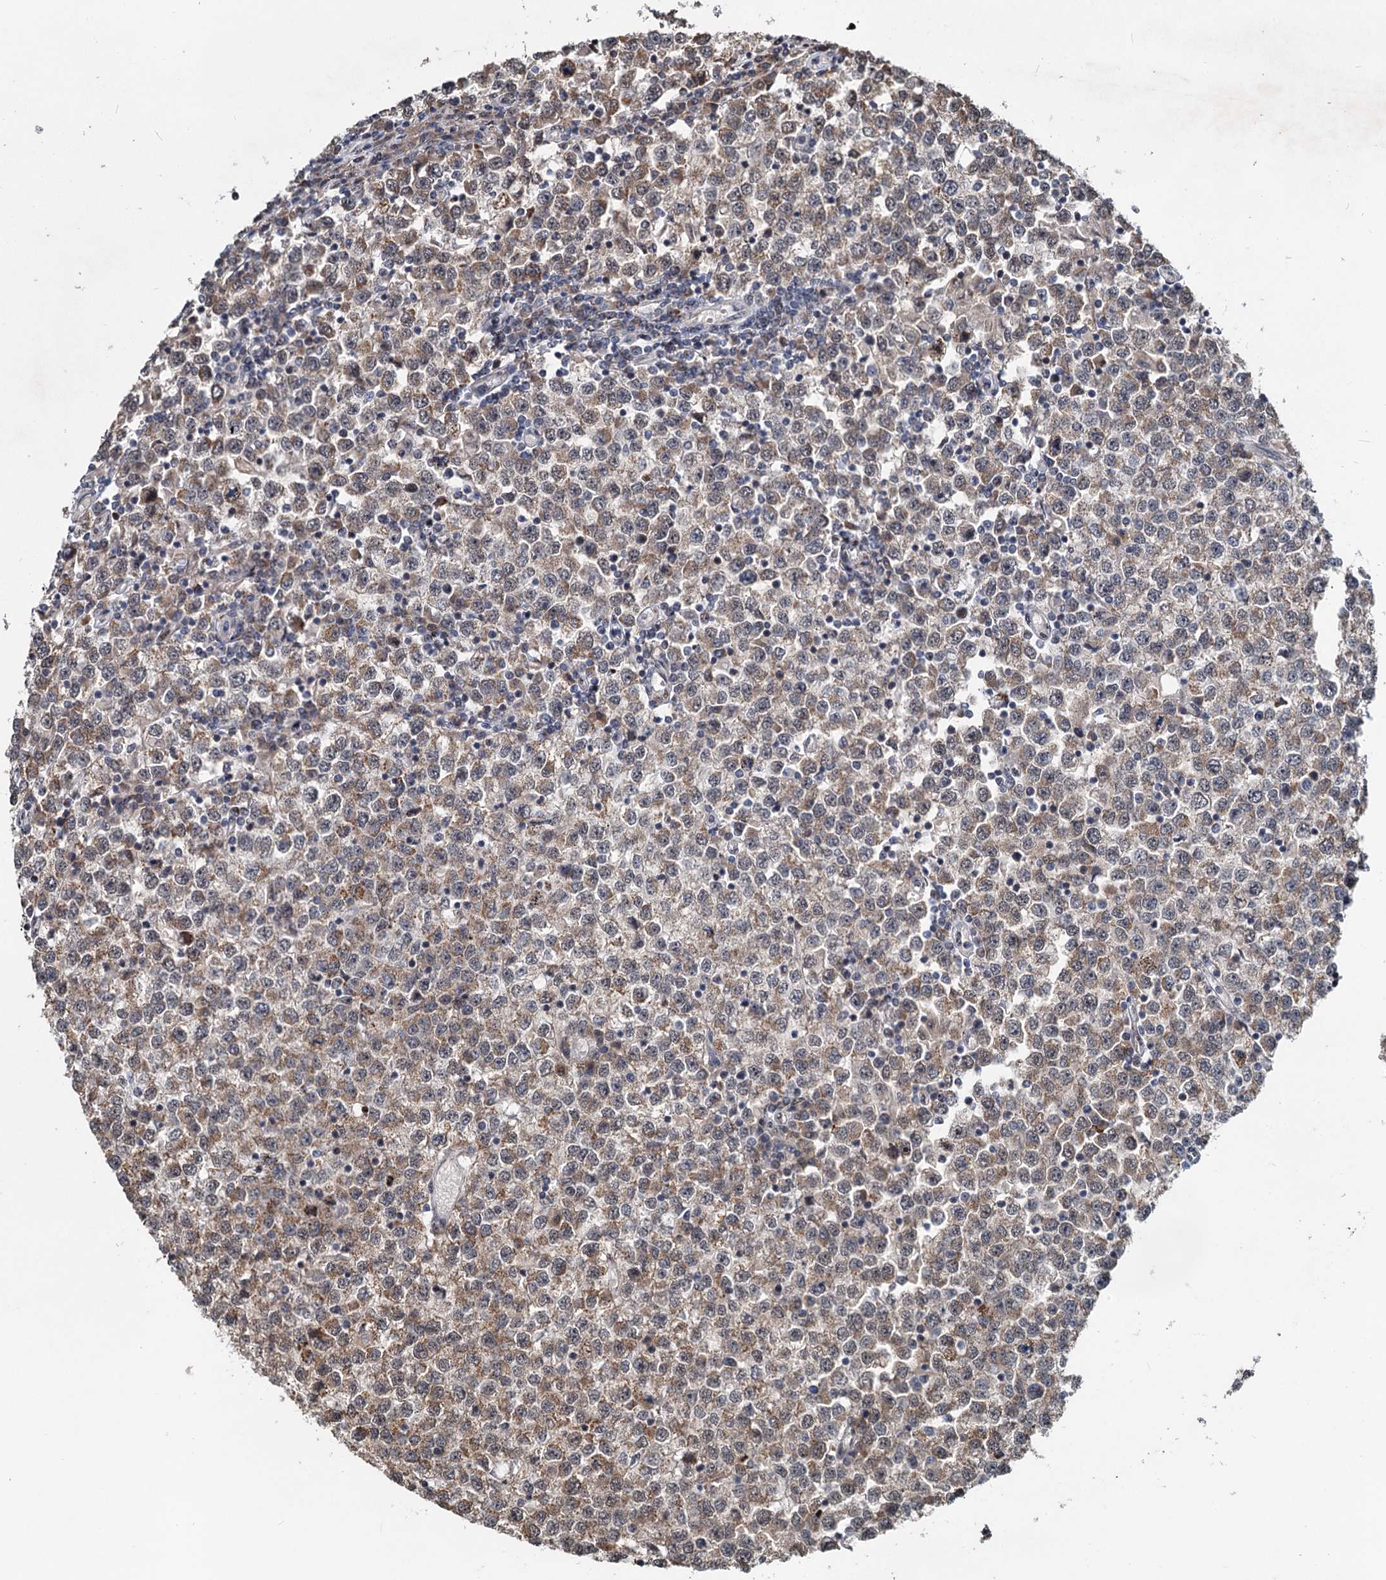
{"staining": {"intensity": "moderate", "quantity": ">75%", "location": "cytoplasmic/membranous"}, "tissue": "testis cancer", "cell_type": "Tumor cells", "image_type": "cancer", "snomed": [{"axis": "morphology", "description": "Seminoma, NOS"}, {"axis": "topography", "description": "Testis"}], "caption": "Seminoma (testis) was stained to show a protein in brown. There is medium levels of moderate cytoplasmic/membranous staining in about >75% of tumor cells.", "gene": "RITA1", "patient": {"sex": "male", "age": 65}}